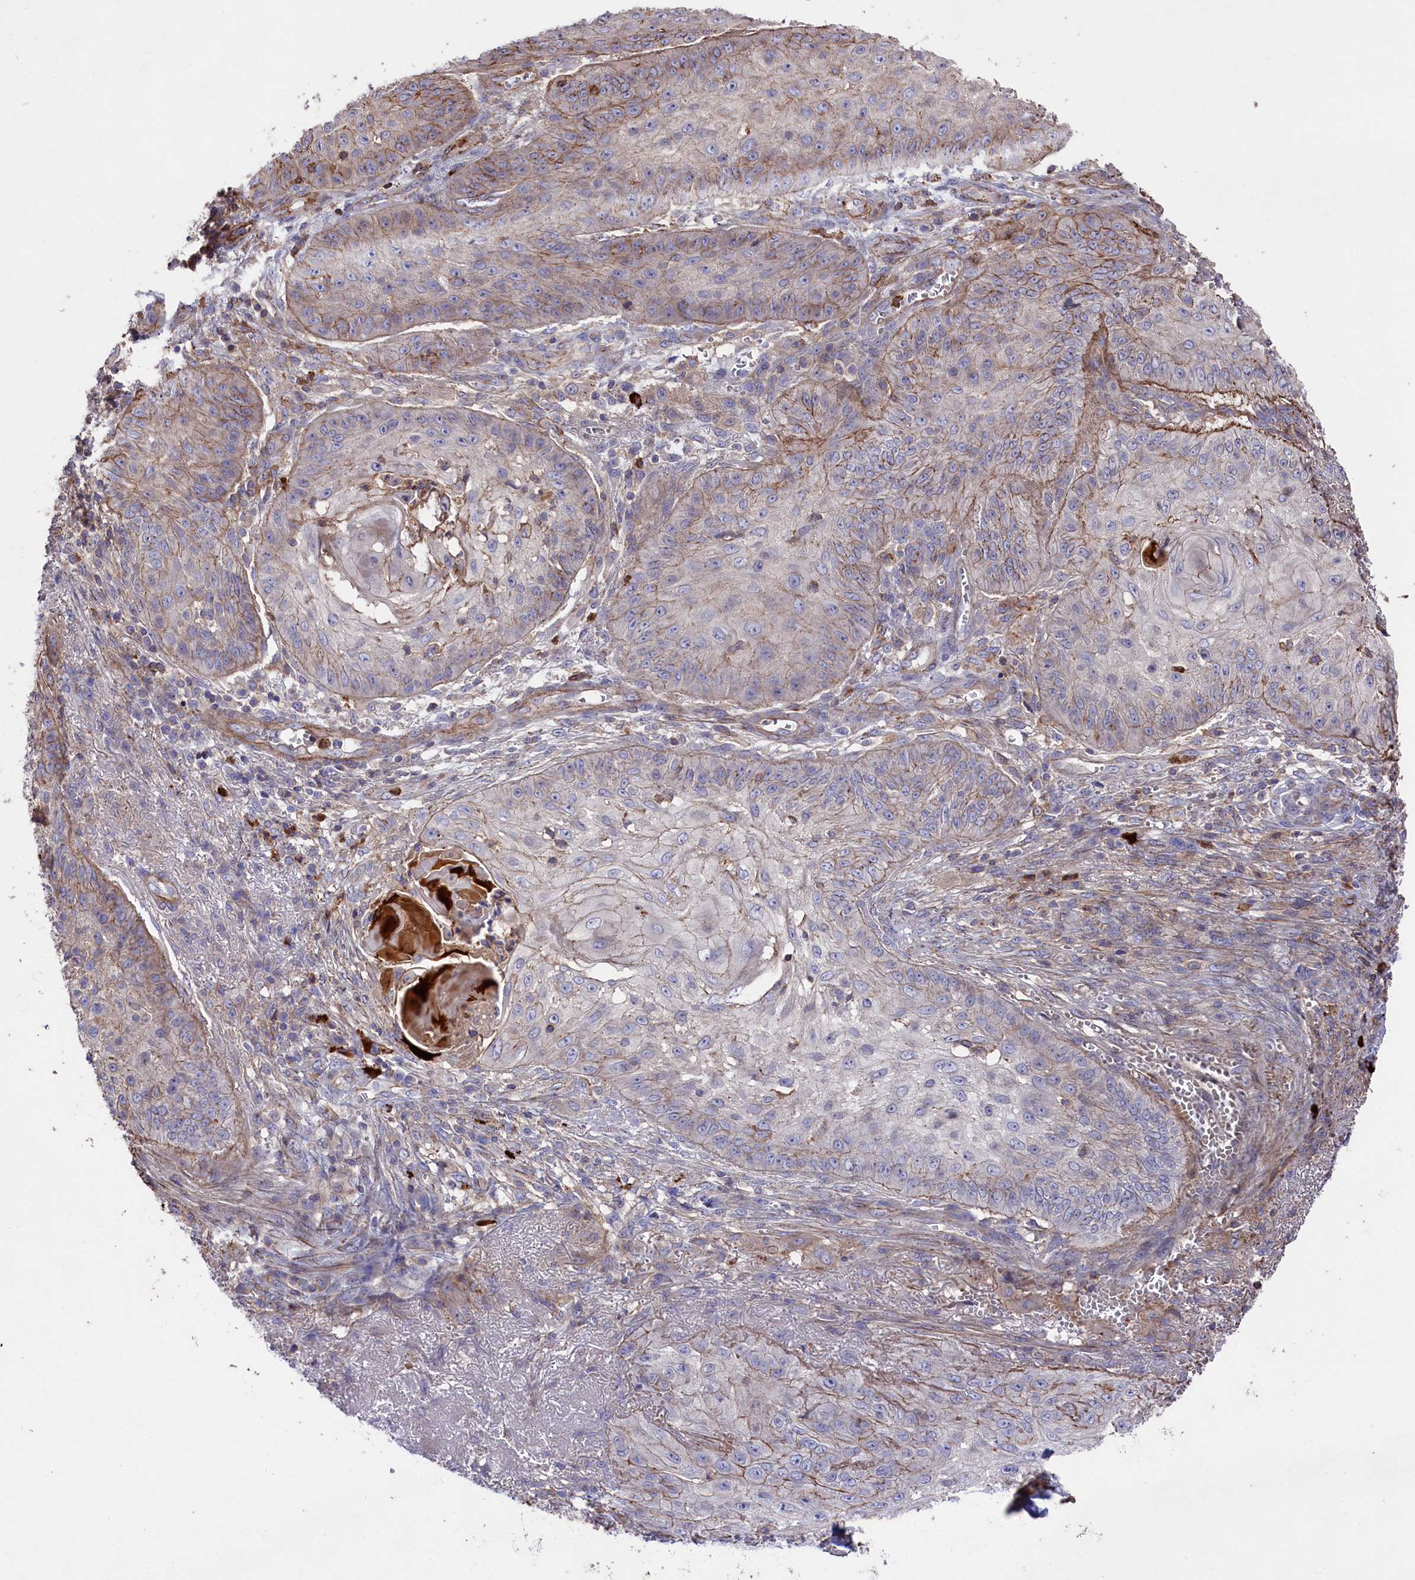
{"staining": {"intensity": "weak", "quantity": "25%-75%", "location": "cytoplasmic/membranous"}, "tissue": "skin cancer", "cell_type": "Tumor cells", "image_type": "cancer", "snomed": [{"axis": "morphology", "description": "Squamous cell carcinoma, NOS"}, {"axis": "topography", "description": "Skin"}], "caption": "Skin cancer stained for a protein (brown) reveals weak cytoplasmic/membranous positive staining in approximately 25%-75% of tumor cells.", "gene": "RAPSN", "patient": {"sex": "male", "age": 70}}